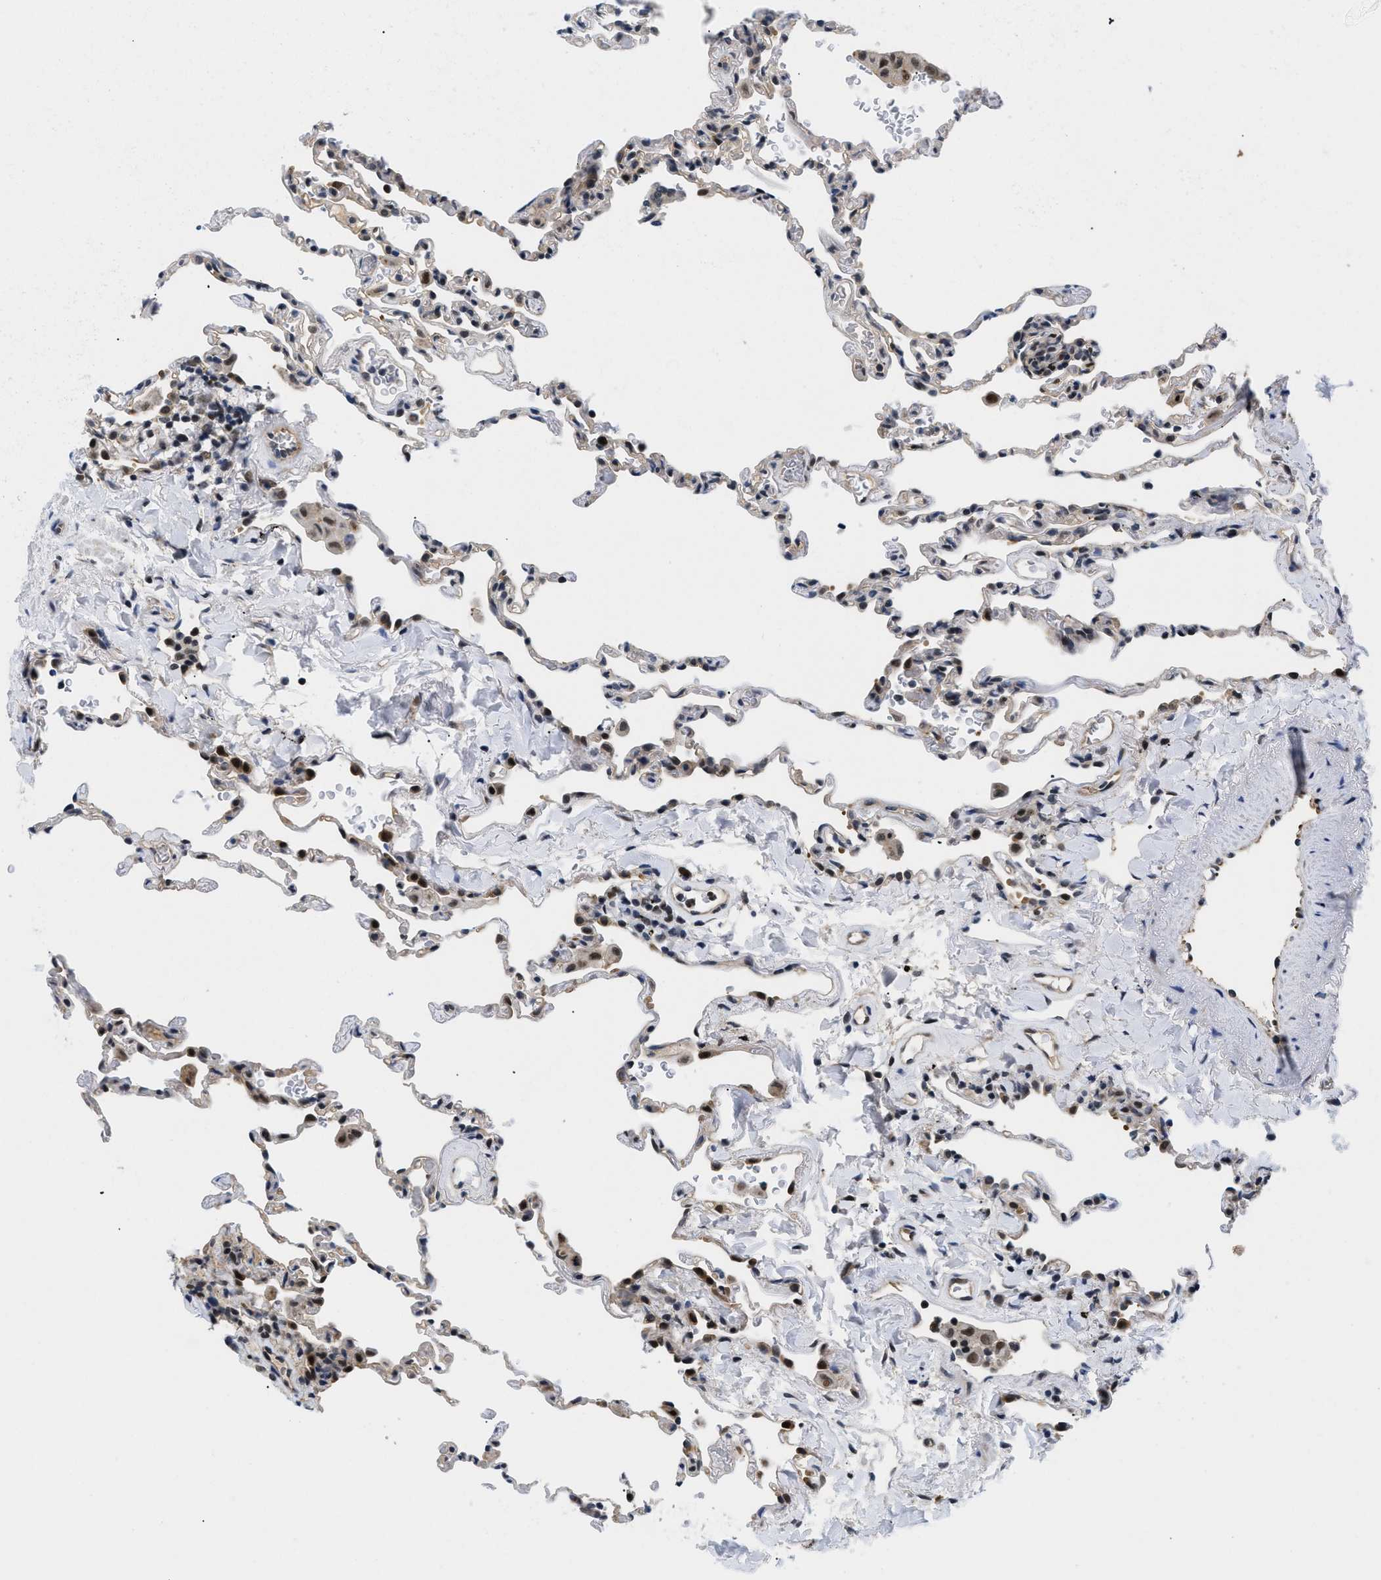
{"staining": {"intensity": "moderate", "quantity": "25%-75%", "location": "nuclear"}, "tissue": "lung", "cell_type": "Alveolar cells", "image_type": "normal", "snomed": [{"axis": "morphology", "description": "Normal tissue, NOS"}, {"axis": "topography", "description": "Lung"}], "caption": "Lung was stained to show a protein in brown. There is medium levels of moderate nuclear expression in about 25%-75% of alveolar cells. (DAB (3,3'-diaminobenzidine) IHC with brightfield microscopy, high magnification).", "gene": "SLC29A2", "patient": {"sex": "male", "age": 59}}